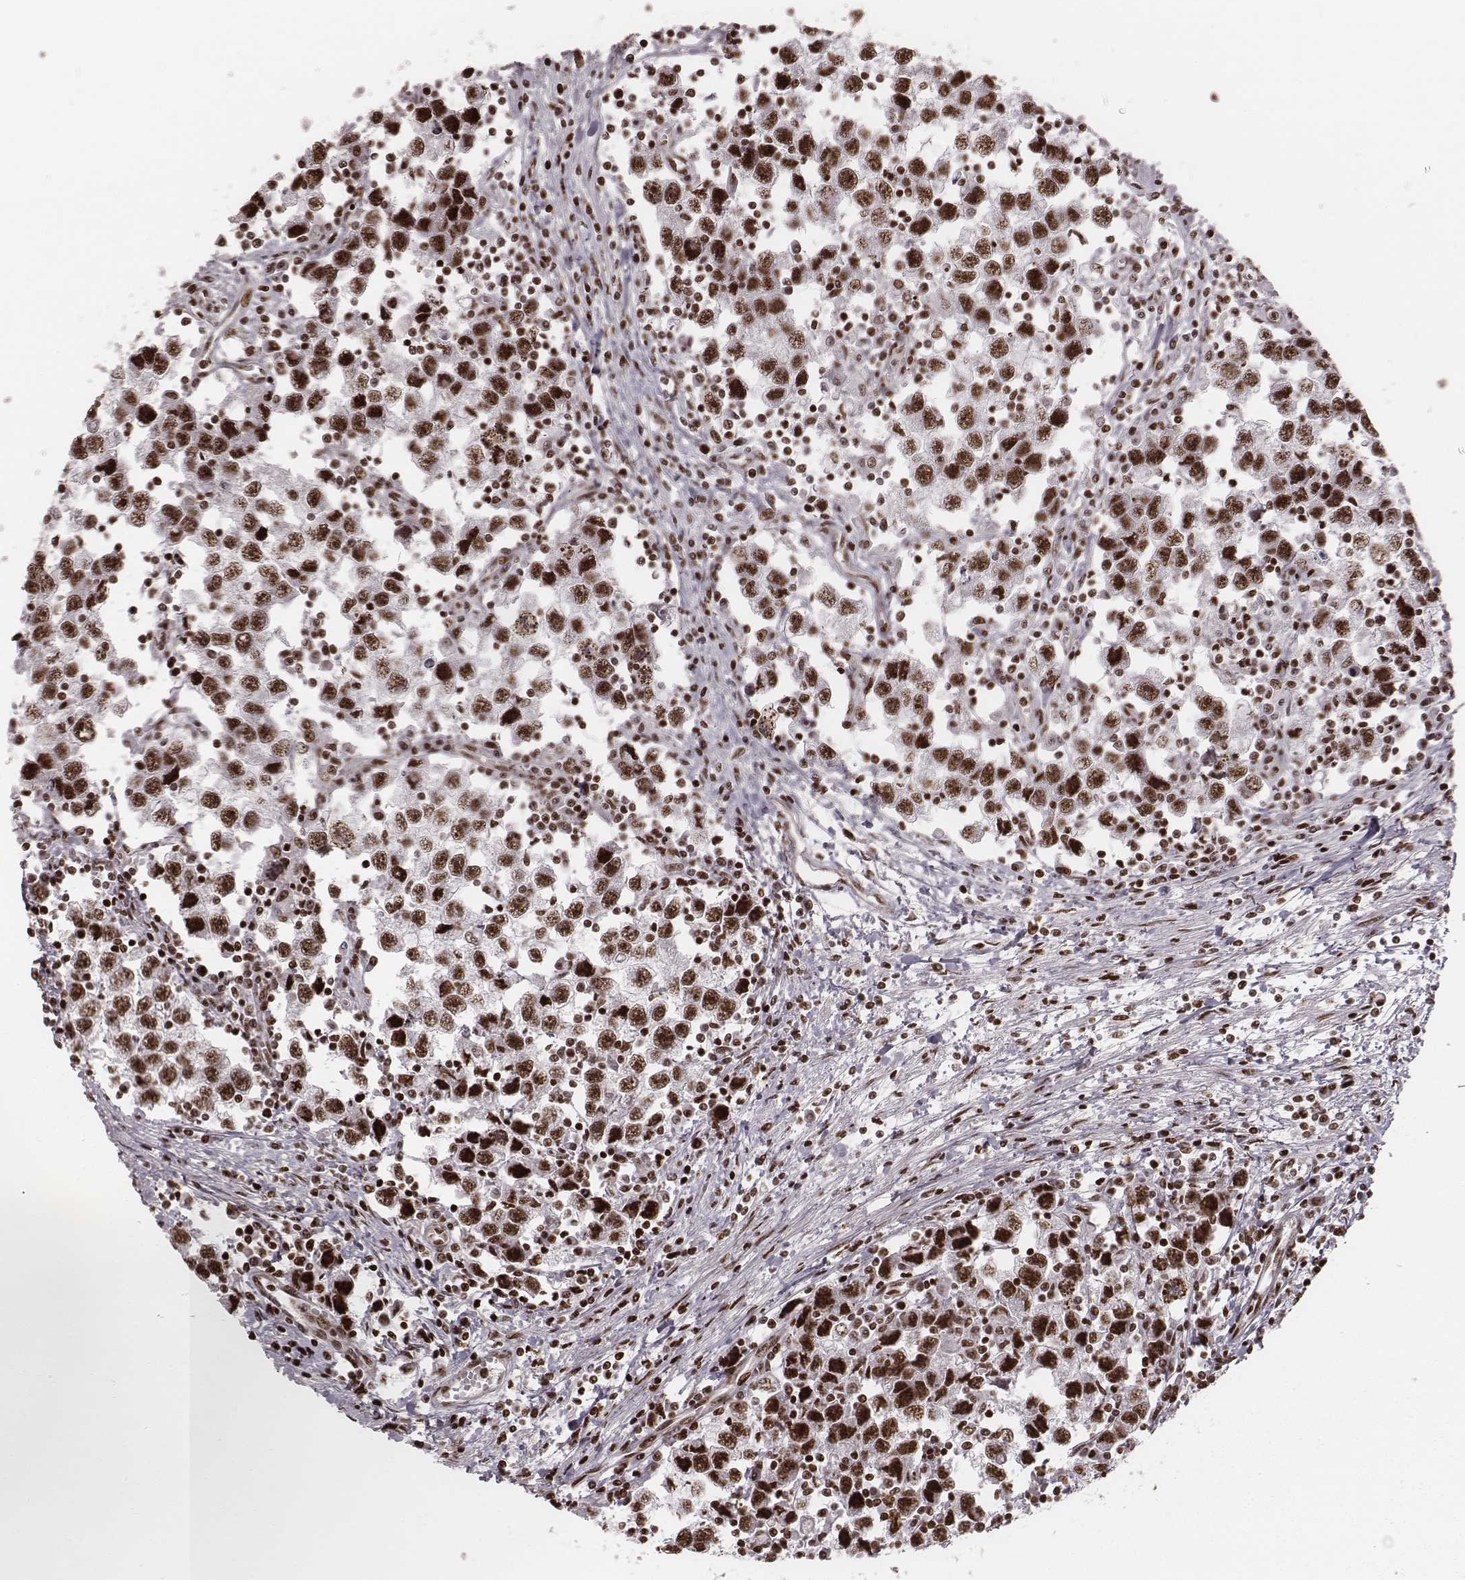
{"staining": {"intensity": "moderate", "quantity": ">75%", "location": "nuclear"}, "tissue": "testis cancer", "cell_type": "Tumor cells", "image_type": "cancer", "snomed": [{"axis": "morphology", "description": "Seminoma, NOS"}, {"axis": "topography", "description": "Testis"}], "caption": "Protein staining by immunohistochemistry (IHC) shows moderate nuclear expression in about >75% of tumor cells in testis seminoma. The protein of interest is shown in brown color, while the nuclei are stained blue.", "gene": "VRK3", "patient": {"sex": "male", "age": 30}}